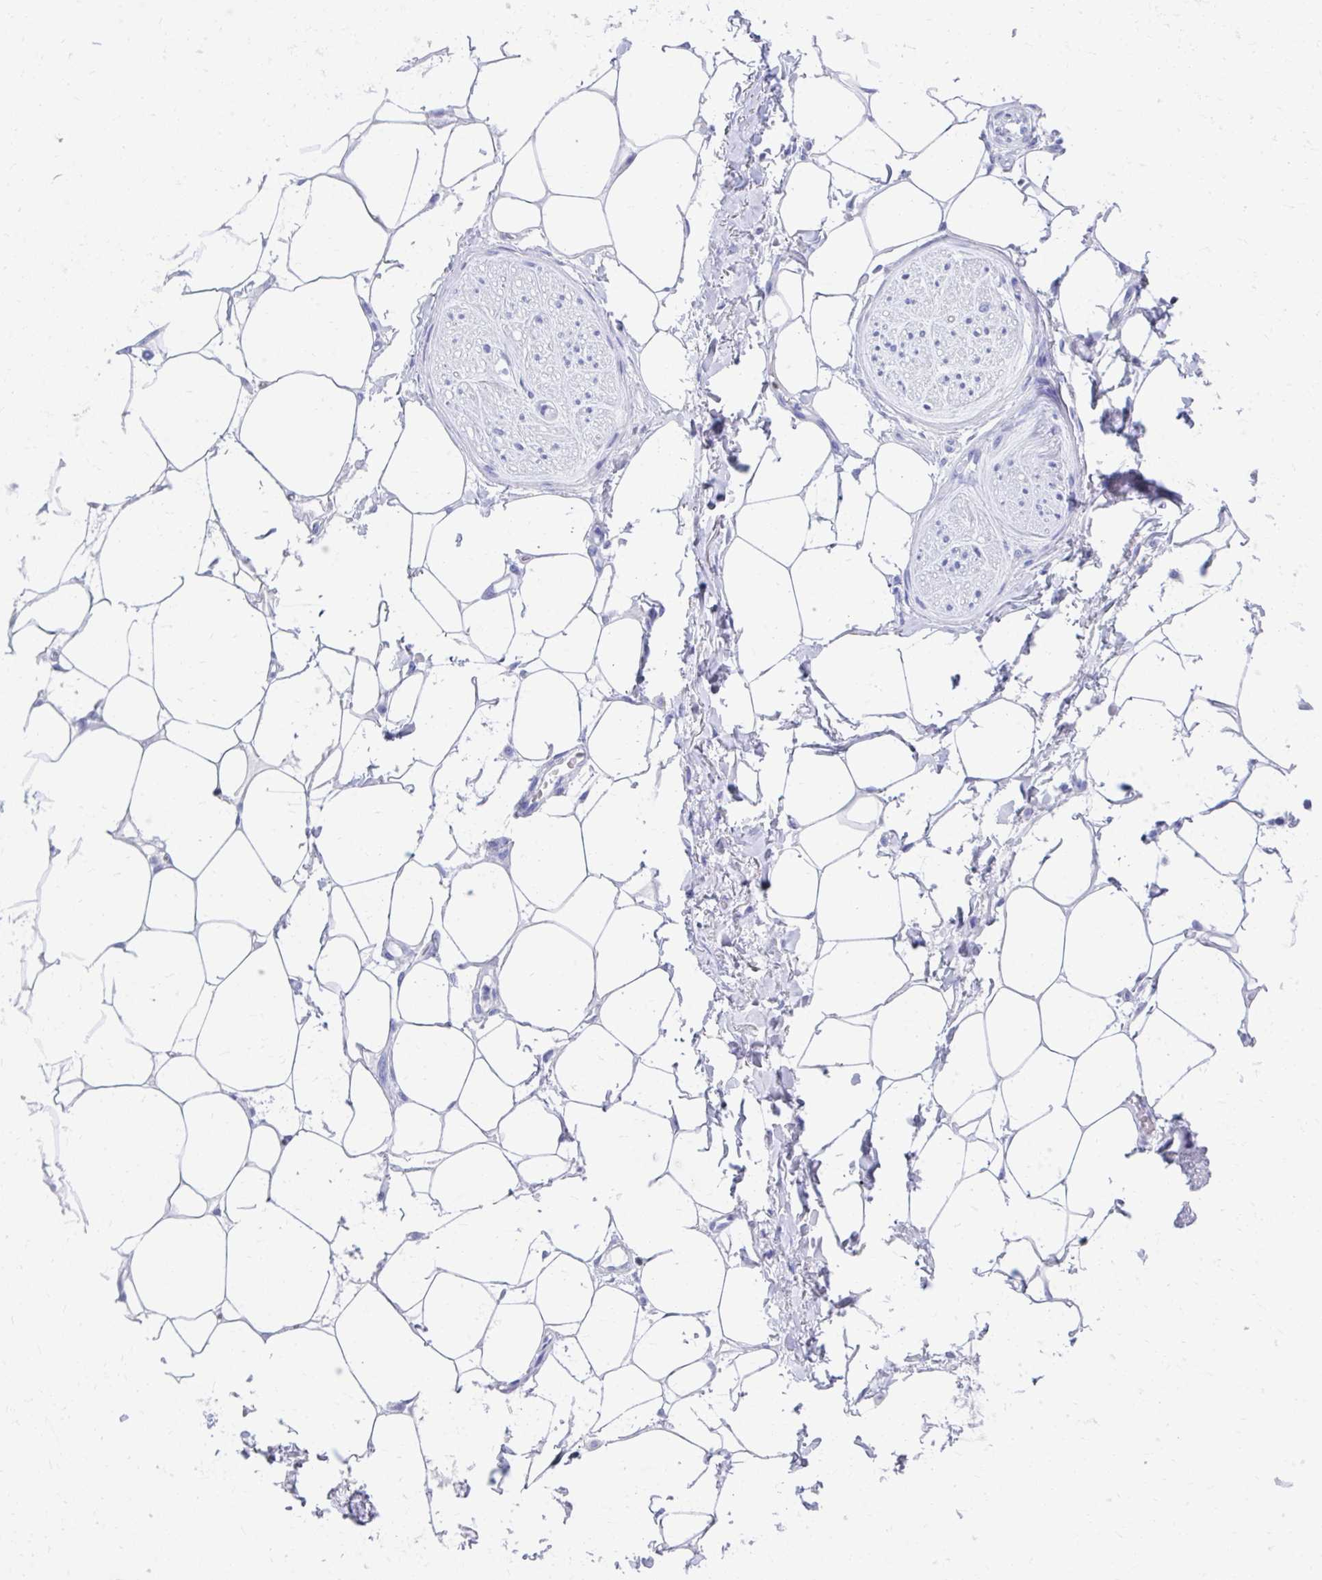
{"staining": {"intensity": "negative", "quantity": "none", "location": "none"}, "tissue": "adipose tissue", "cell_type": "Adipocytes", "image_type": "normal", "snomed": [{"axis": "morphology", "description": "Normal tissue, NOS"}, {"axis": "topography", "description": "Vagina"}, {"axis": "topography", "description": "Peripheral nerve tissue"}], "caption": "This micrograph is of normal adipose tissue stained with IHC to label a protein in brown with the nuclei are counter-stained blue. There is no staining in adipocytes. (DAB immunohistochemistry (IHC) with hematoxylin counter stain).", "gene": "RUNX3", "patient": {"sex": "female", "age": 71}}